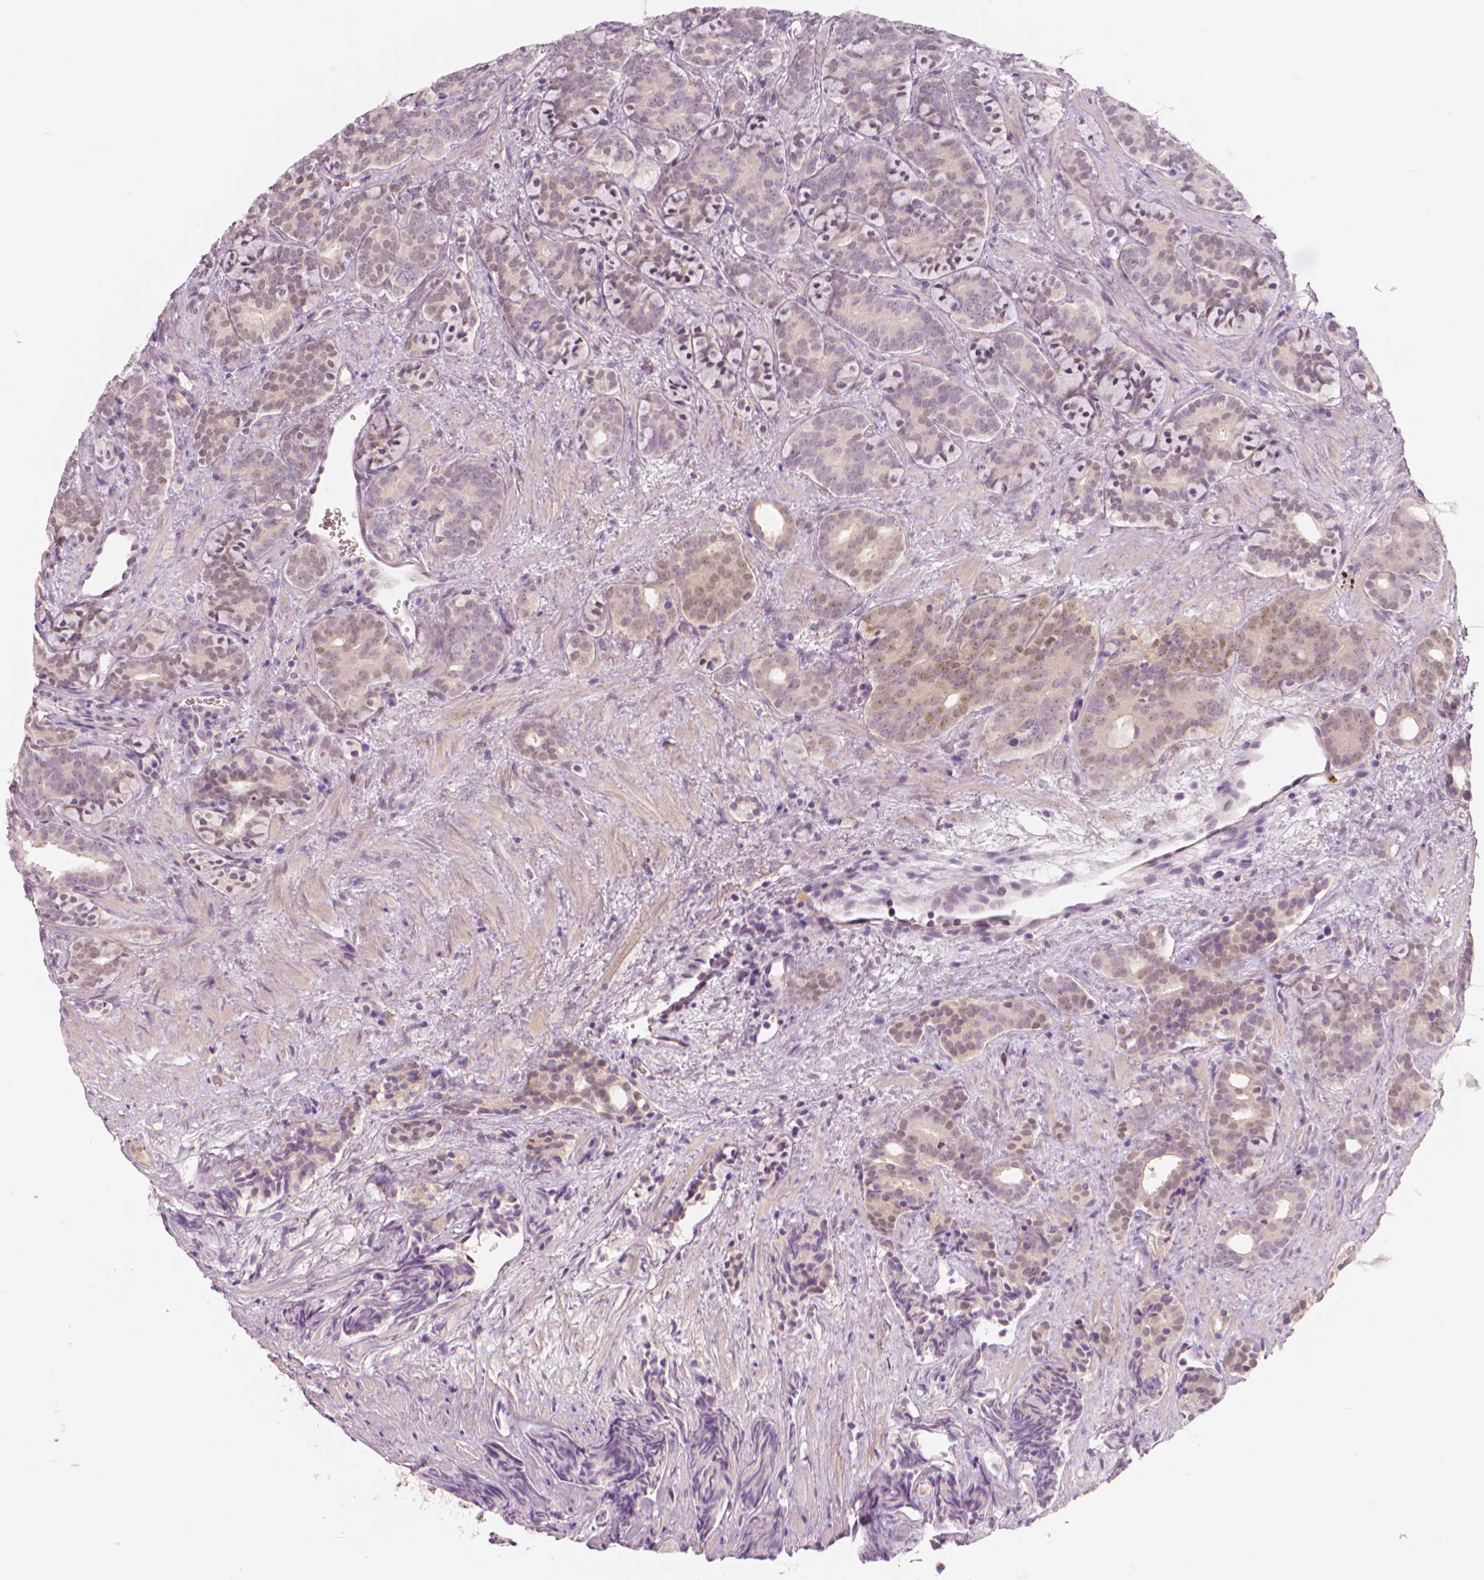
{"staining": {"intensity": "weak", "quantity": "25%-75%", "location": "cytoplasmic/membranous,nuclear"}, "tissue": "prostate cancer", "cell_type": "Tumor cells", "image_type": "cancer", "snomed": [{"axis": "morphology", "description": "Adenocarcinoma, High grade"}, {"axis": "topography", "description": "Prostate"}], "caption": "Immunohistochemical staining of human prostate cancer displays weak cytoplasmic/membranous and nuclear protein staining in approximately 25%-75% of tumor cells. (IHC, brightfield microscopy, high magnification).", "gene": "RNASE7", "patient": {"sex": "male", "age": 84}}